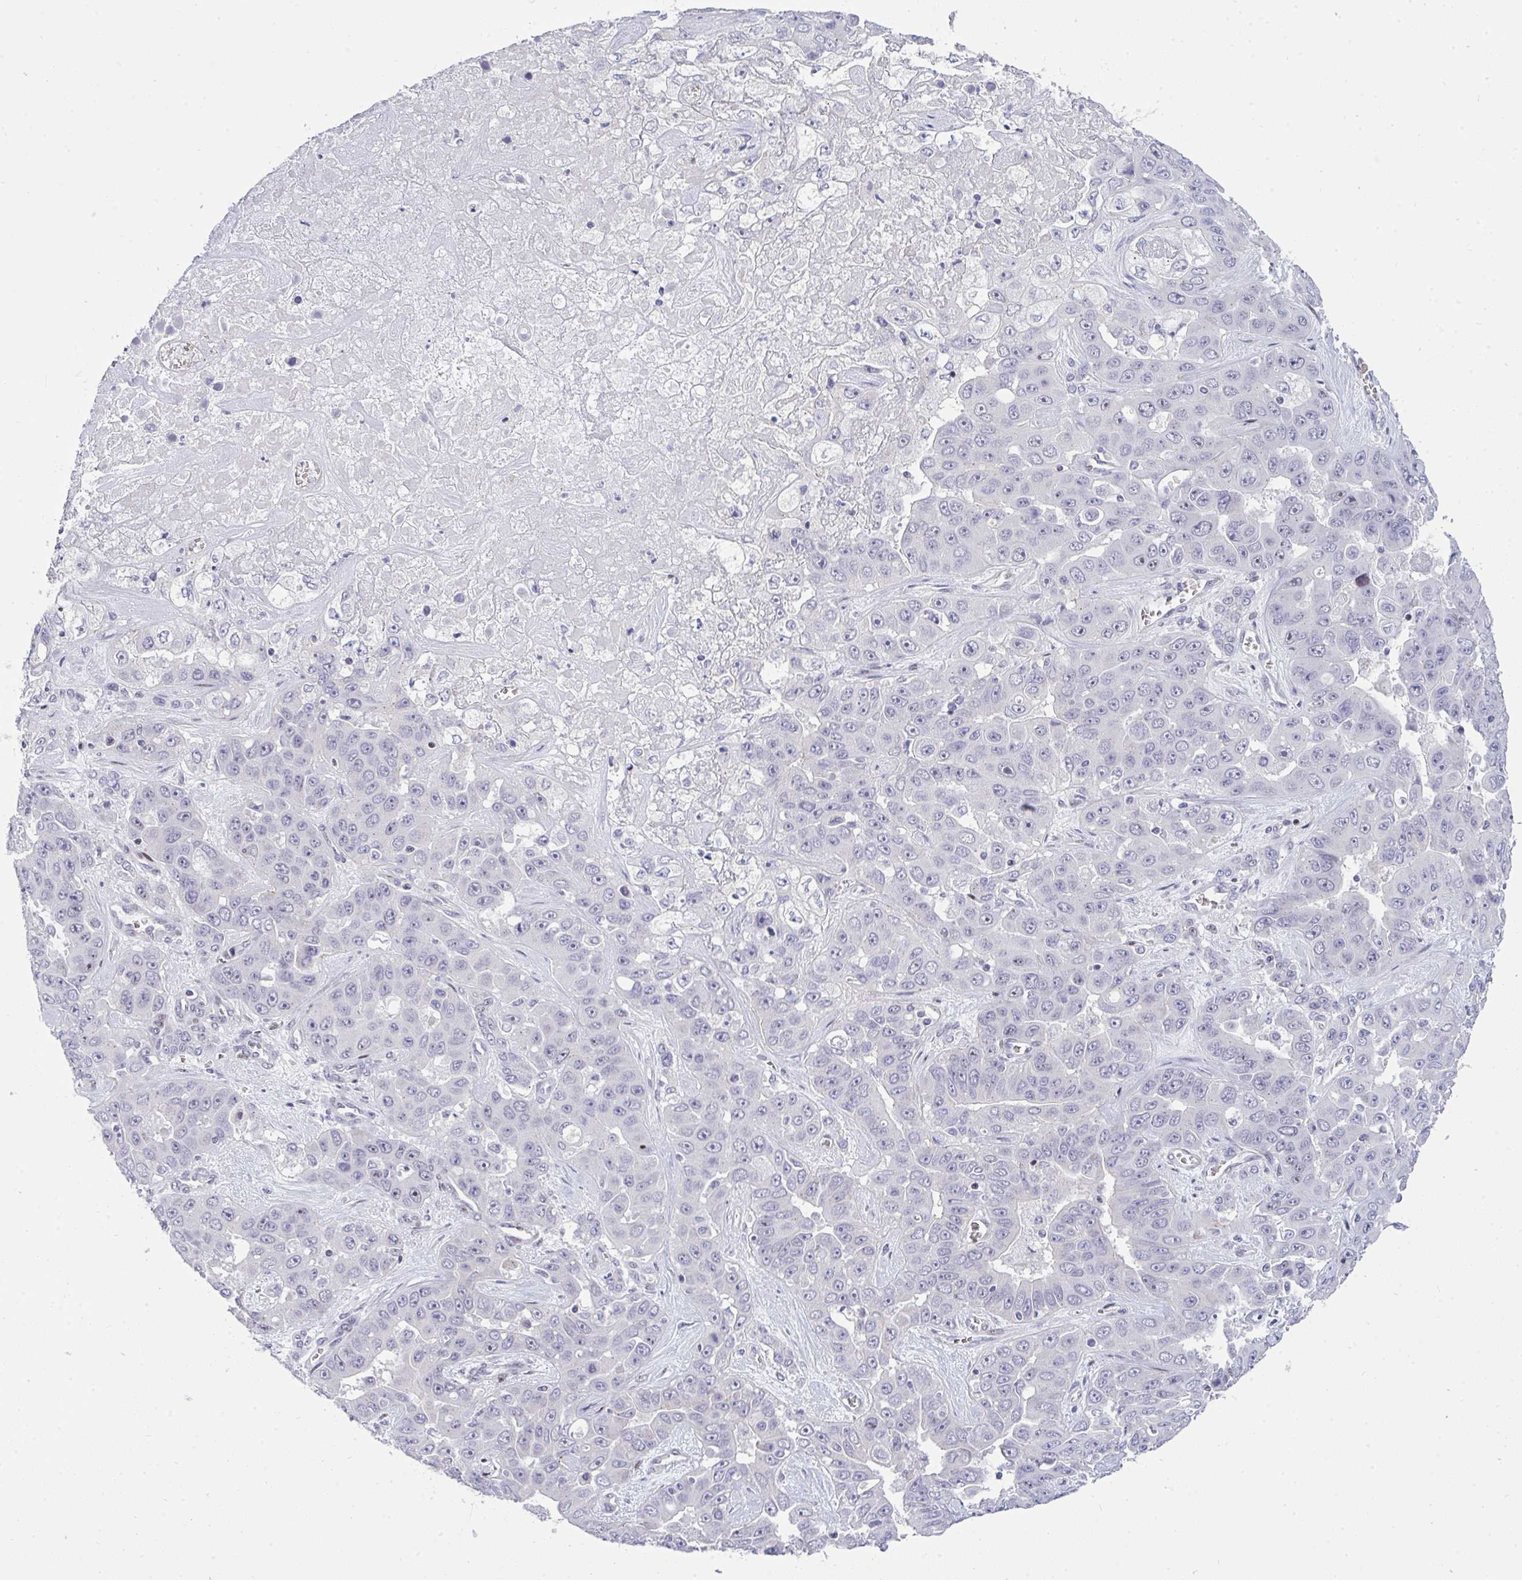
{"staining": {"intensity": "negative", "quantity": "none", "location": "none"}, "tissue": "liver cancer", "cell_type": "Tumor cells", "image_type": "cancer", "snomed": [{"axis": "morphology", "description": "Cholangiocarcinoma"}, {"axis": "topography", "description": "Liver"}], "caption": "Immunohistochemical staining of human cholangiocarcinoma (liver) demonstrates no significant staining in tumor cells.", "gene": "PLPPR3", "patient": {"sex": "female", "age": 52}}